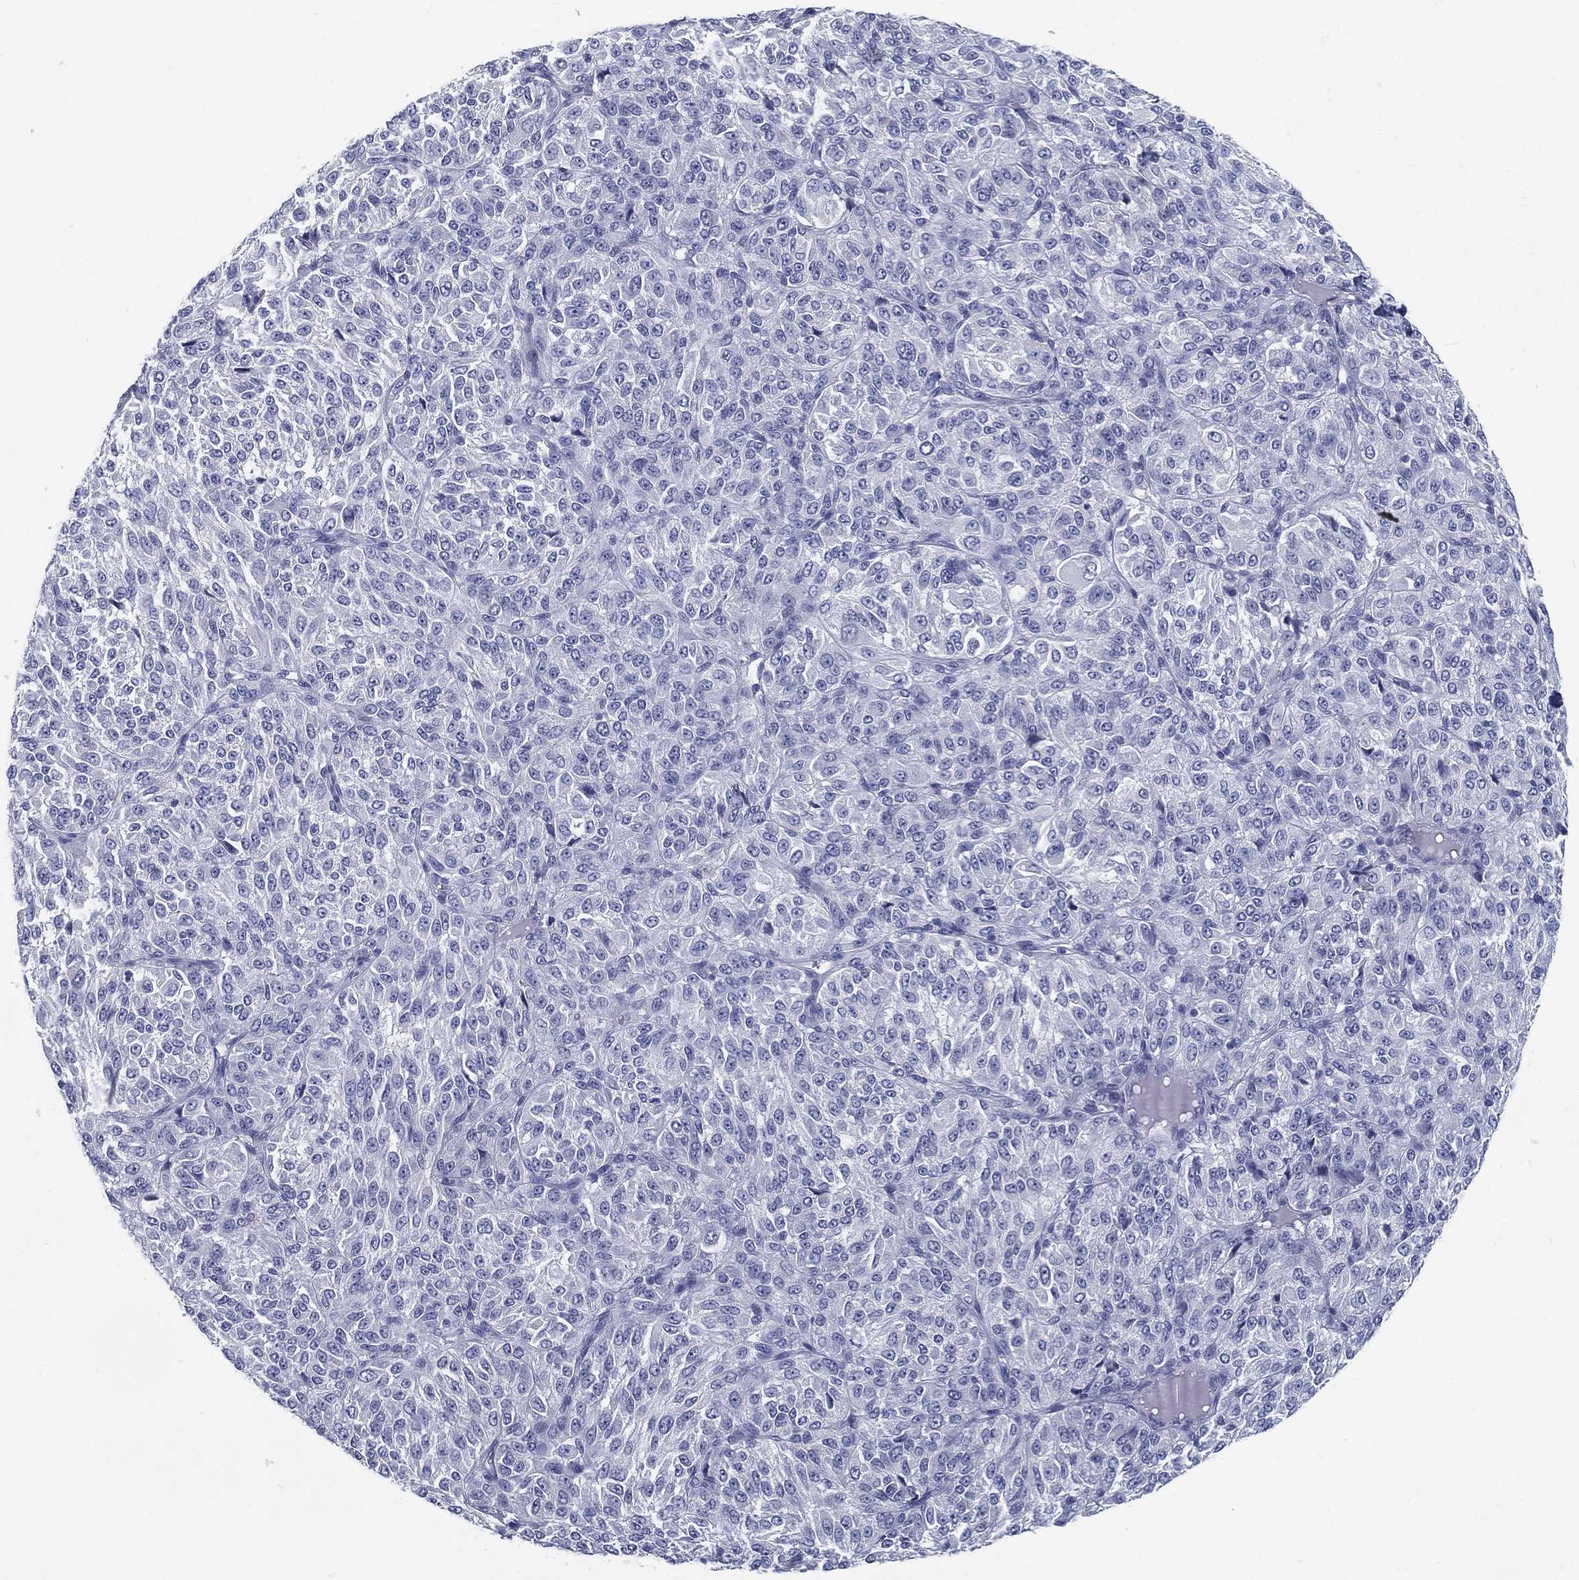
{"staining": {"intensity": "negative", "quantity": "none", "location": "none"}, "tissue": "melanoma", "cell_type": "Tumor cells", "image_type": "cancer", "snomed": [{"axis": "morphology", "description": "Malignant melanoma, Metastatic site"}, {"axis": "topography", "description": "Brain"}], "caption": "Tumor cells are negative for brown protein staining in malignant melanoma (metastatic site).", "gene": "RGS13", "patient": {"sex": "female", "age": 56}}